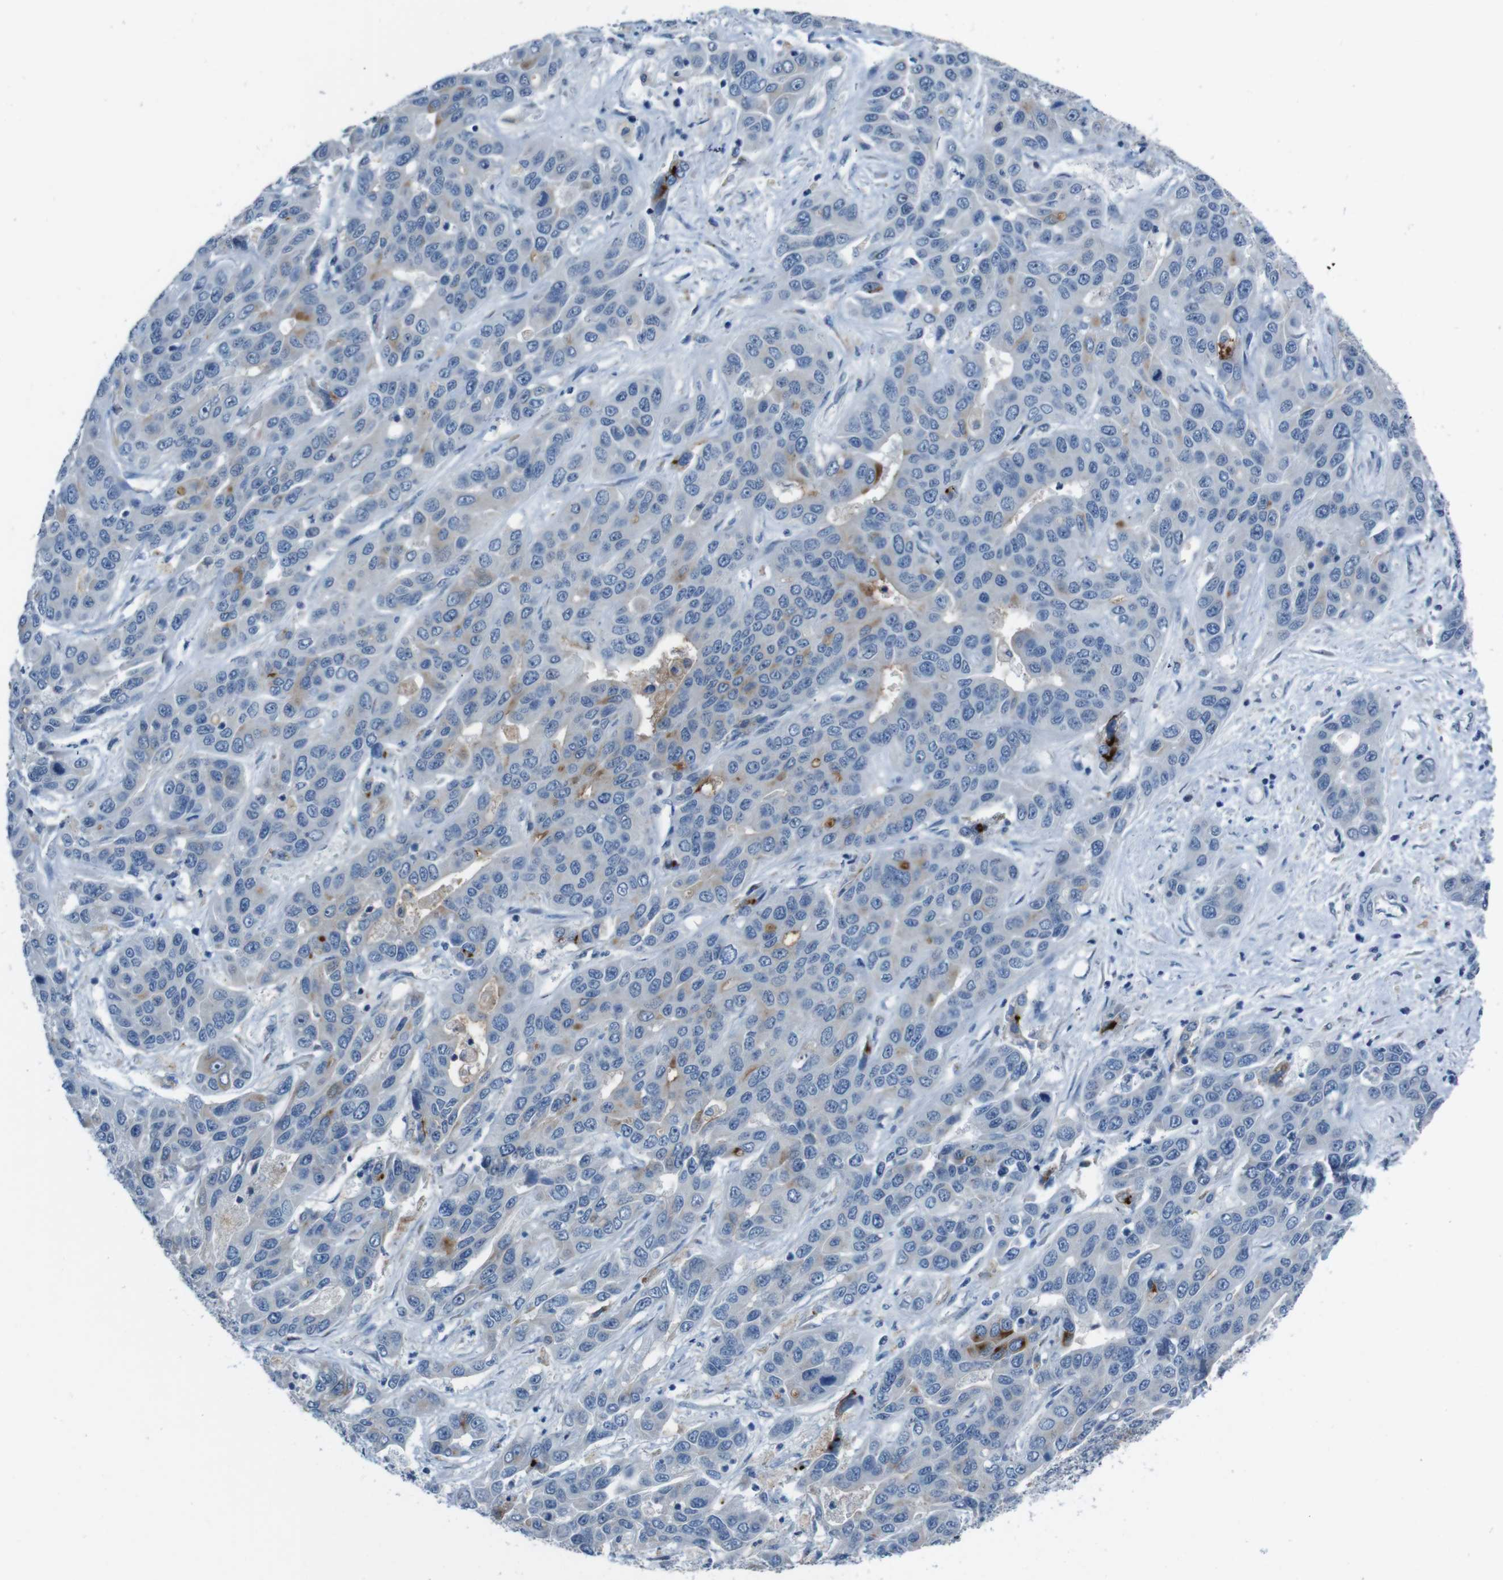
{"staining": {"intensity": "weak", "quantity": "<25%", "location": "cytoplasmic/membranous"}, "tissue": "liver cancer", "cell_type": "Tumor cells", "image_type": "cancer", "snomed": [{"axis": "morphology", "description": "Cholangiocarcinoma"}, {"axis": "topography", "description": "Liver"}], "caption": "Tumor cells are negative for brown protein staining in liver cholangiocarcinoma.", "gene": "CDHR2", "patient": {"sex": "female", "age": 52}}